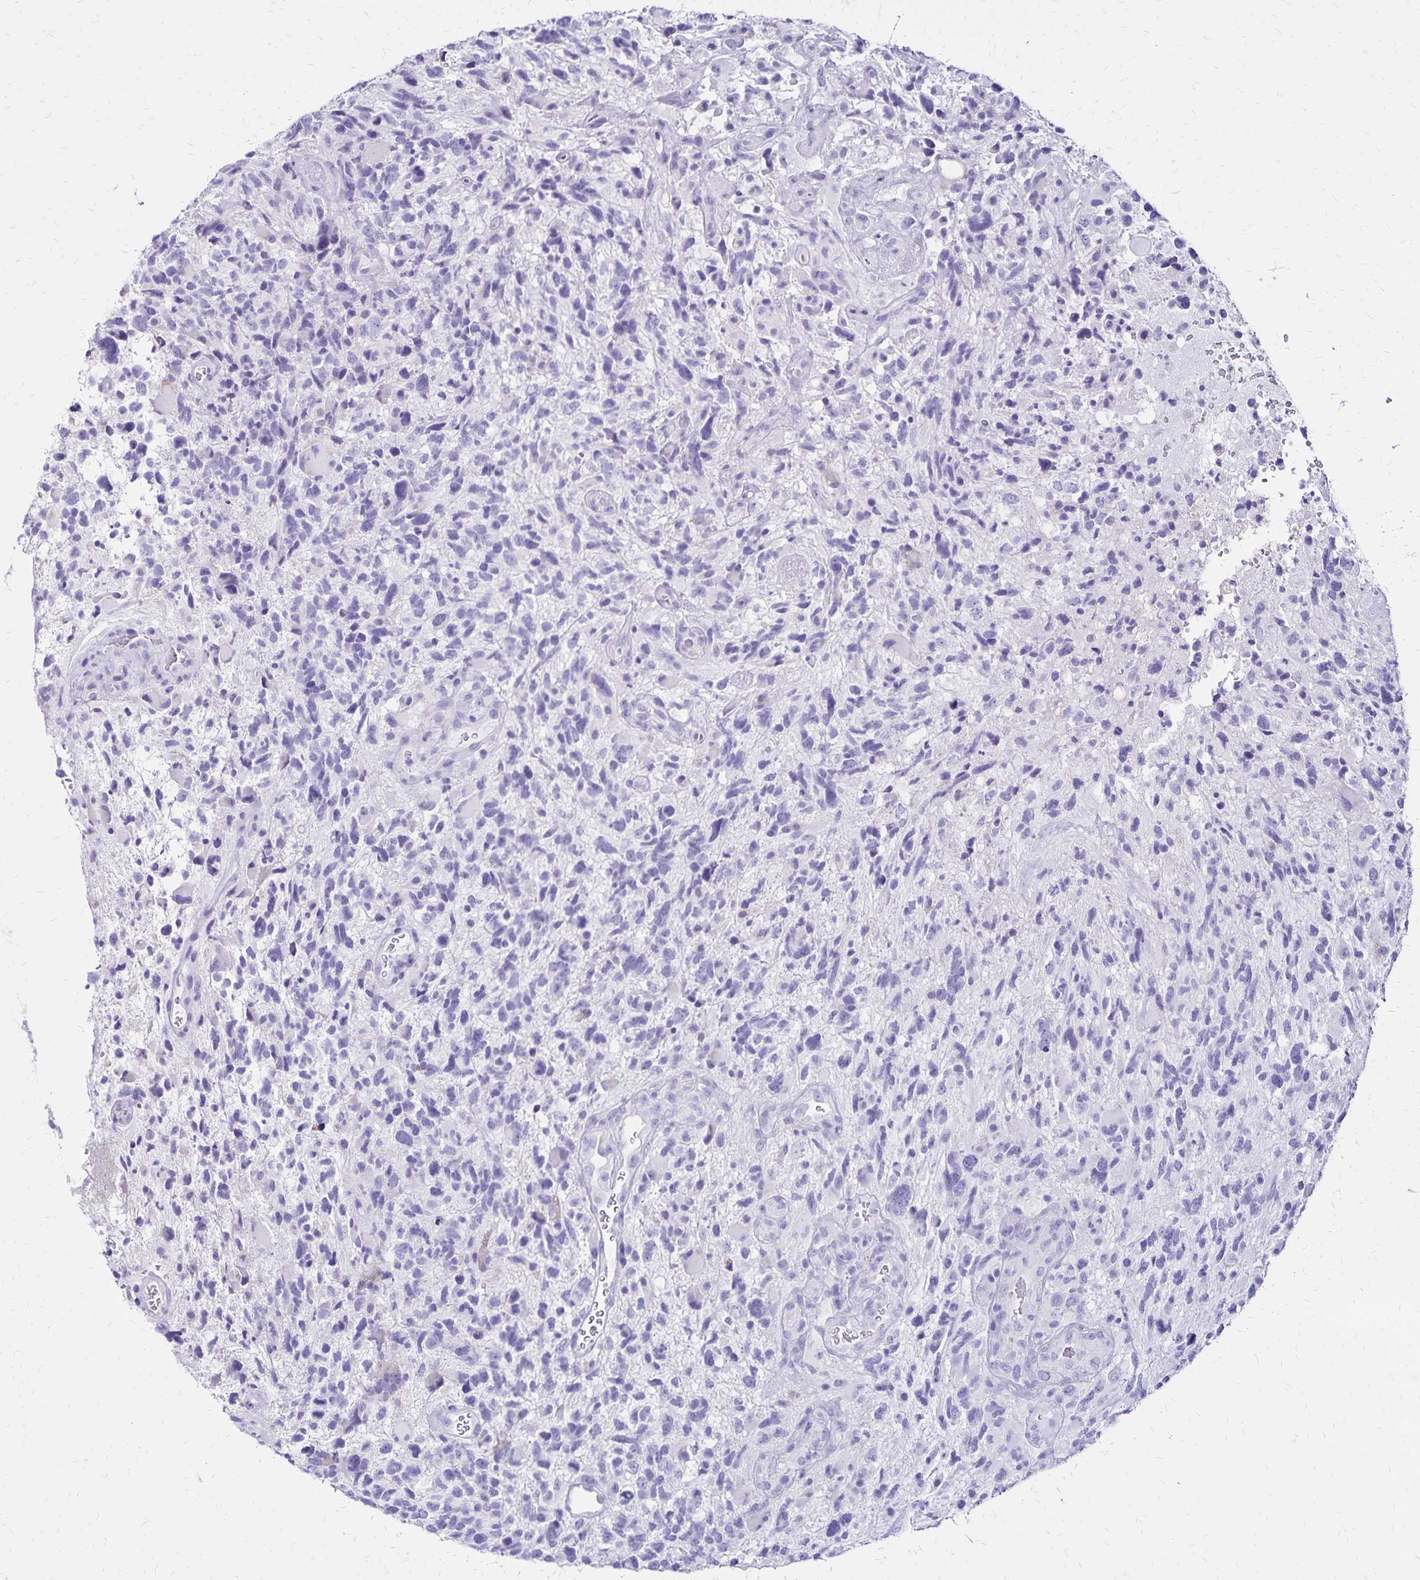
{"staining": {"intensity": "negative", "quantity": "none", "location": "none"}, "tissue": "glioma", "cell_type": "Tumor cells", "image_type": "cancer", "snomed": [{"axis": "morphology", "description": "Glioma, malignant, High grade"}, {"axis": "topography", "description": "Brain"}], "caption": "DAB immunohistochemical staining of human glioma demonstrates no significant positivity in tumor cells.", "gene": "LIN28B", "patient": {"sex": "female", "age": 71}}